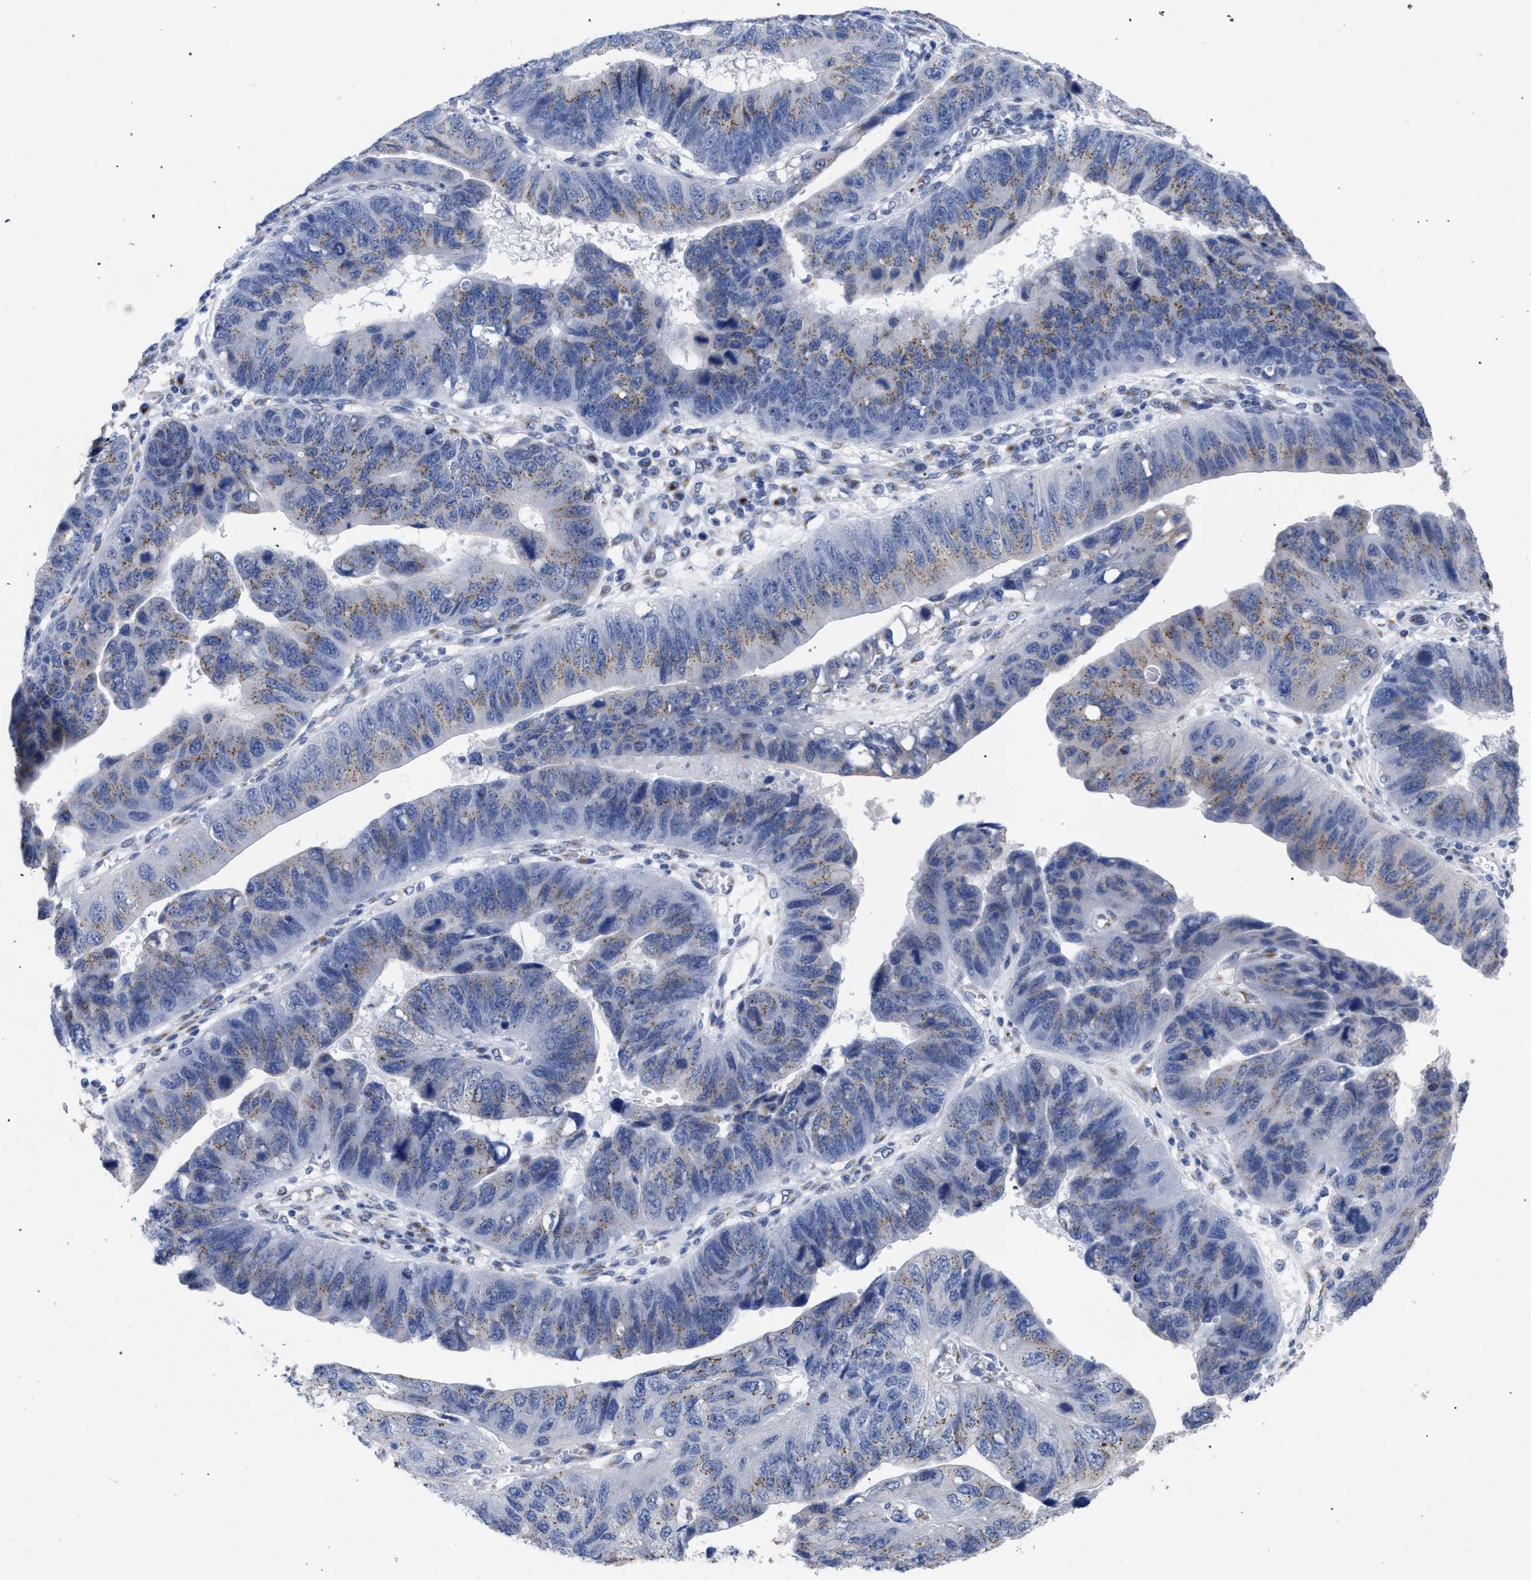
{"staining": {"intensity": "weak", "quantity": ">75%", "location": "cytoplasmic/membranous"}, "tissue": "stomach cancer", "cell_type": "Tumor cells", "image_type": "cancer", "snomed": [{"axis": "morphology", "description": "Adenocarcinoma, NOS"}, {"axis": "topography", "description": "Stomach"}], "caption": "Adenocarcinoma (stomach) tissue shows weak cytoplasmic/membranous staining in approximately >75% of tumor cells", "gene": "GOLGA2", "patient": {"sex": "male", "age": 59}}